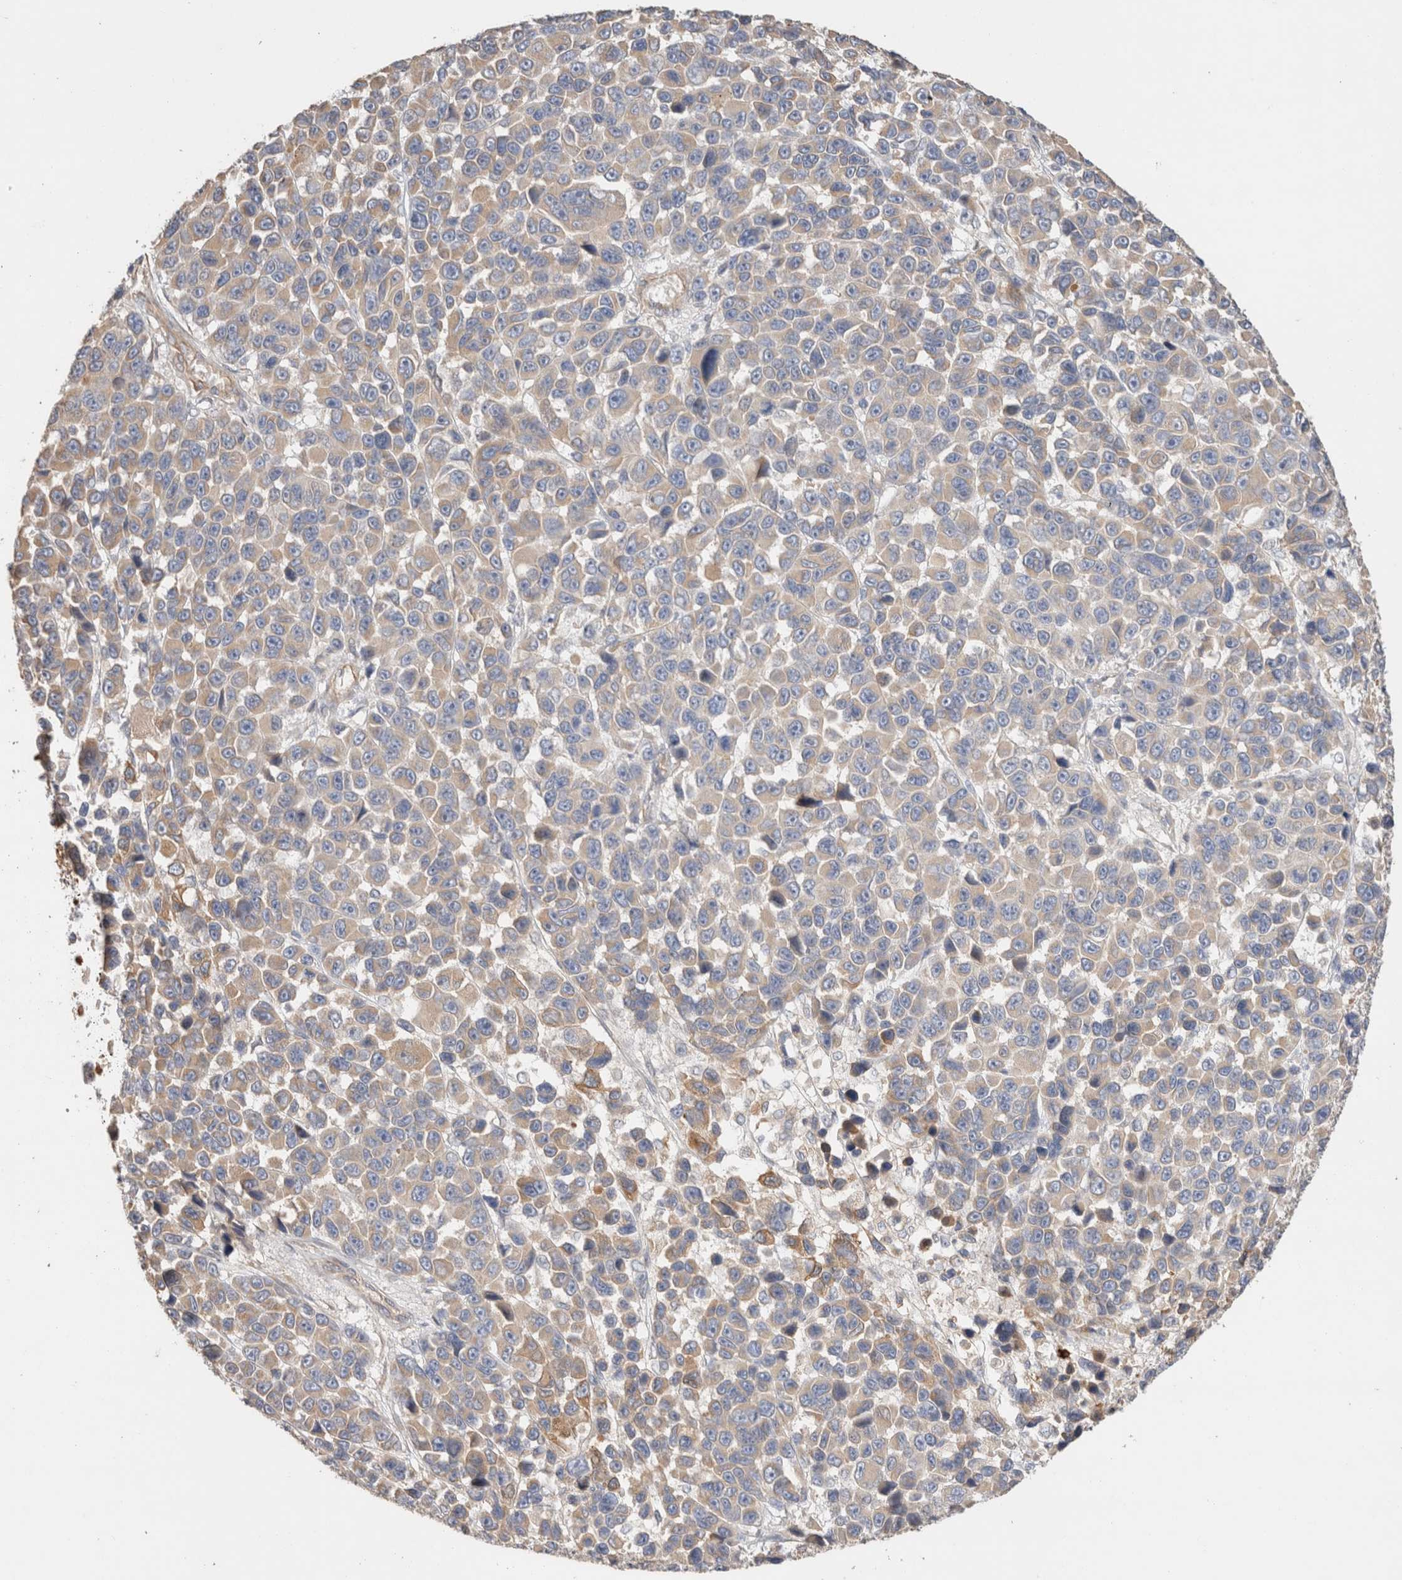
{"staining": {"intensity": "moderate", "quantity": "<25%", "location": "cytoplasmic/membranous"}, "tissue": "melanoma", "cell_type": "Tumor cells", "image_type": "cancer", "snomed": [{"axis": "morphology", "description": "Malignant melanoma, NOS"}, {"axis": "topography", "description": "Skin"}], "caption": "High-magnification brightfield microscopy of melanoma stained with DAB (brown) and counterstained with hematoxylin (blue). tumor cells exhibit moderate cytoplasmic/membranous positivity is identified in about<25% of cells.", "gene": "PROS1", "patient": {"sex": "male", "age": 53}}